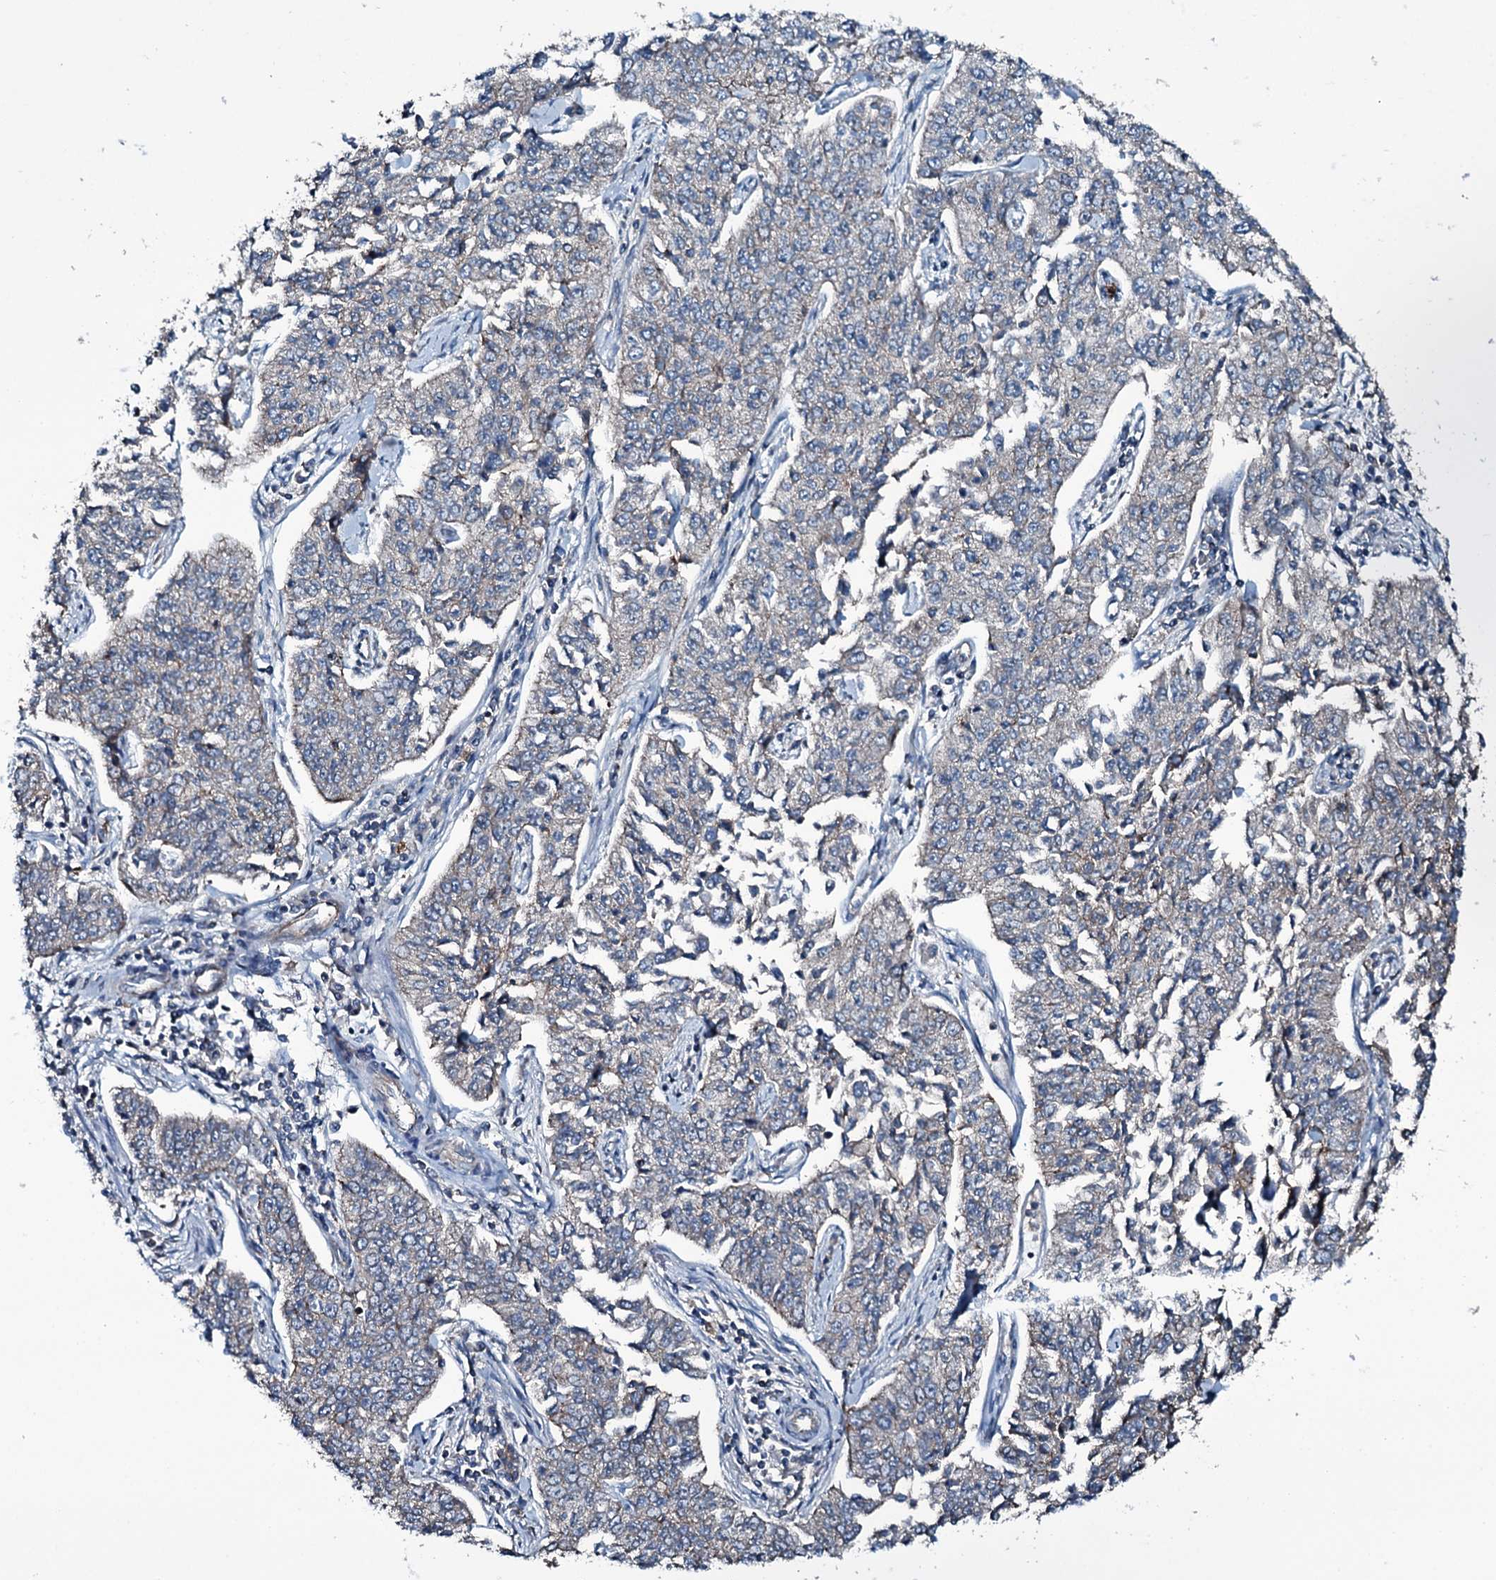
{"staining": {"intensity": "weak", "quantity": "<25%", "location": "cytoplasmic/membranous"}, "tissue": "cervical cancer", "cell_type": "Tumor cells", "image_type": "cancer", "snomed": [{"axis": "morphology", "description": "Squamous cell carcinoma, NOS"}, {"axis": "topography", "description": "Cervix"}], "caption": "Immunohistochemical staining of human squamous cell carcinoma (cervical) reveals no significant staining in tumor cells.", "gene": "SLC25A38", "patient": {"sex": "female", "age": 35}}